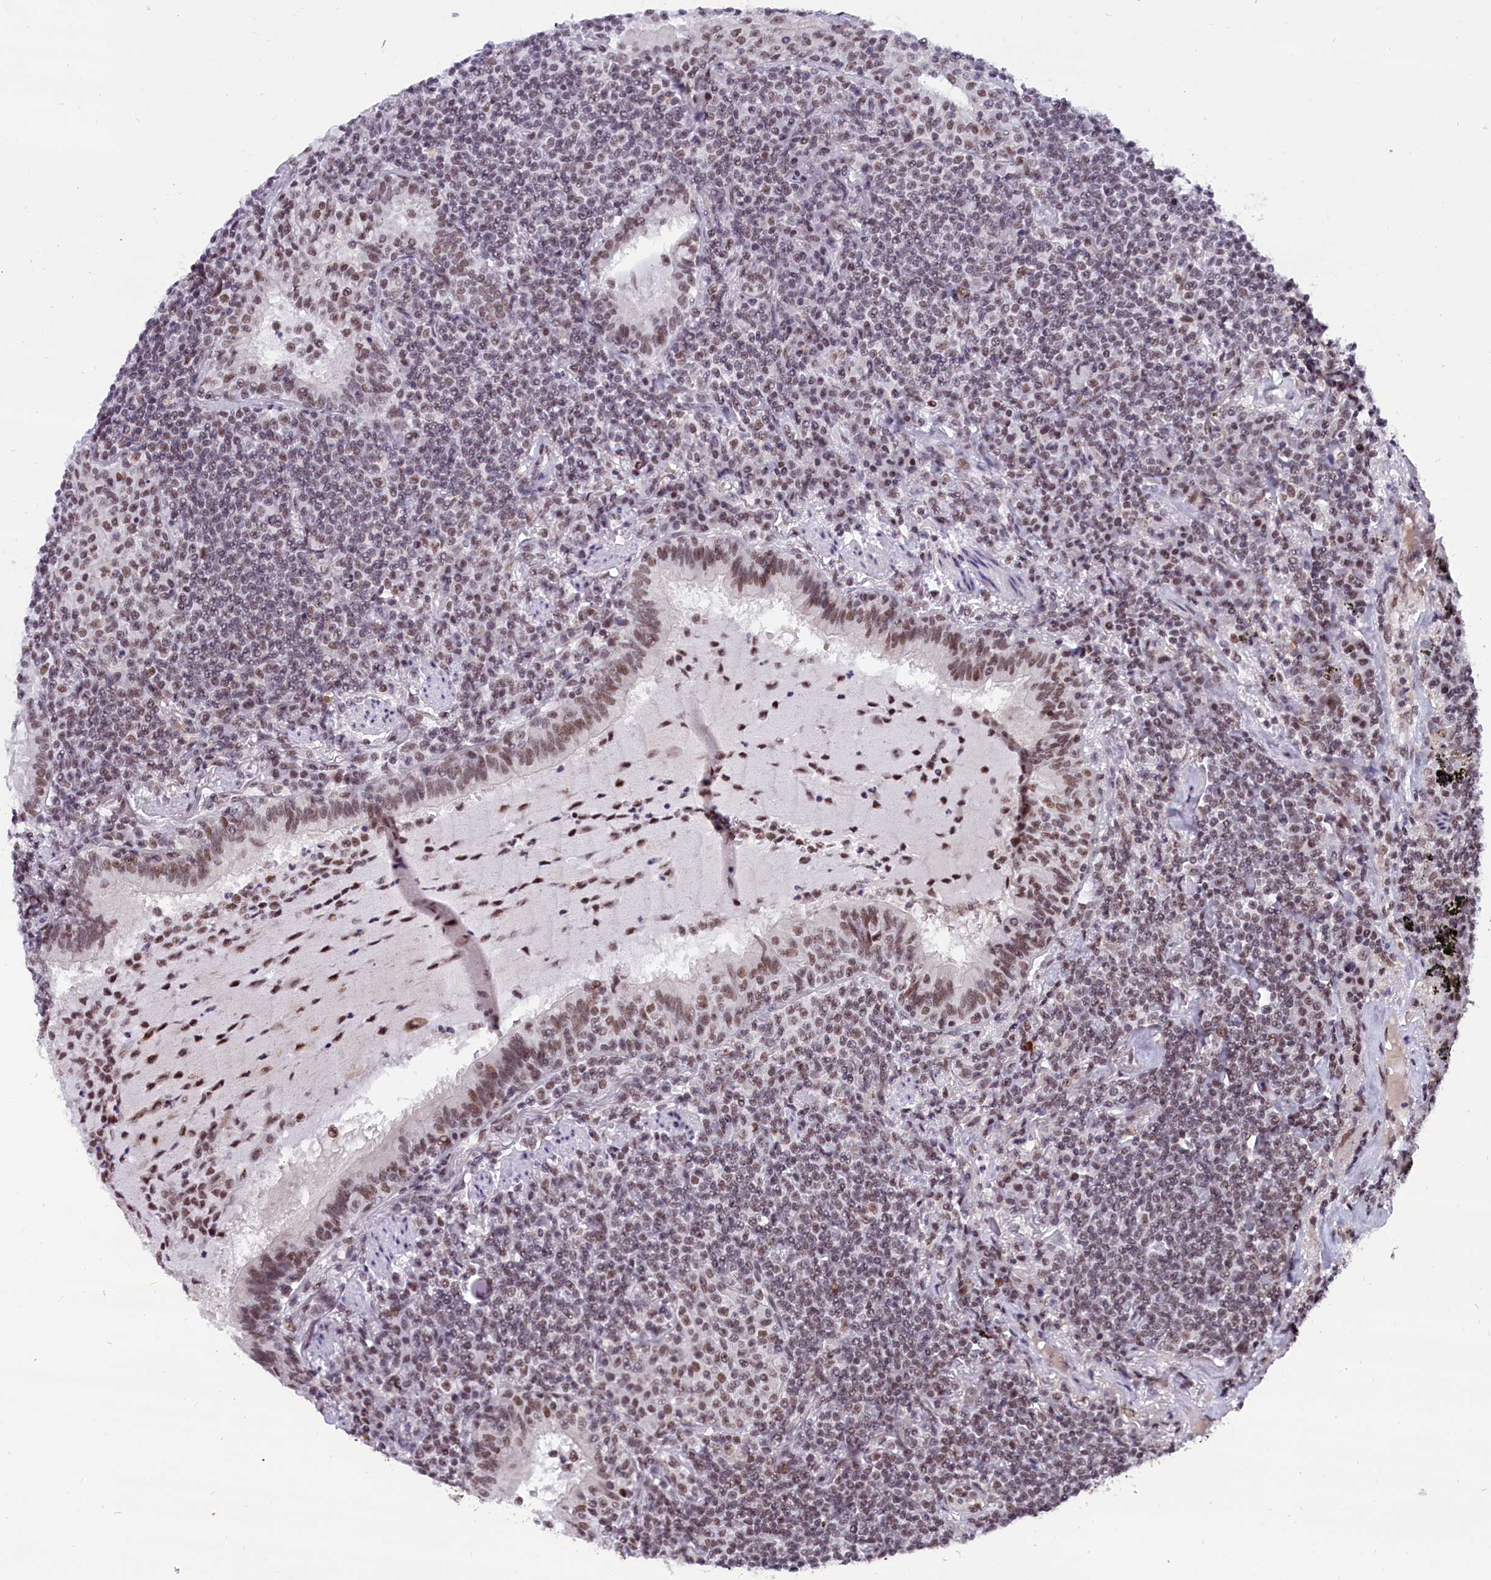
{"staining": {"intensity": "weak", "quantity": "25%-75%", "location": "nuclear"}, "tissue": "lymphoma", "cell_type": "Tumor cells", "image_type": "cancer", "snomed": [{"axis": "morphology", "description": "Malignant lymphoma, non-Hodgkin's type, Low grade"}, {"axis": "topography", "description": "Lung"}], "caption": "Lymphoma stained with a protein marker shows weak staining in tumor cells.", "gene": "CDYL2", "patient": {"sex": "female", "age": 71}}